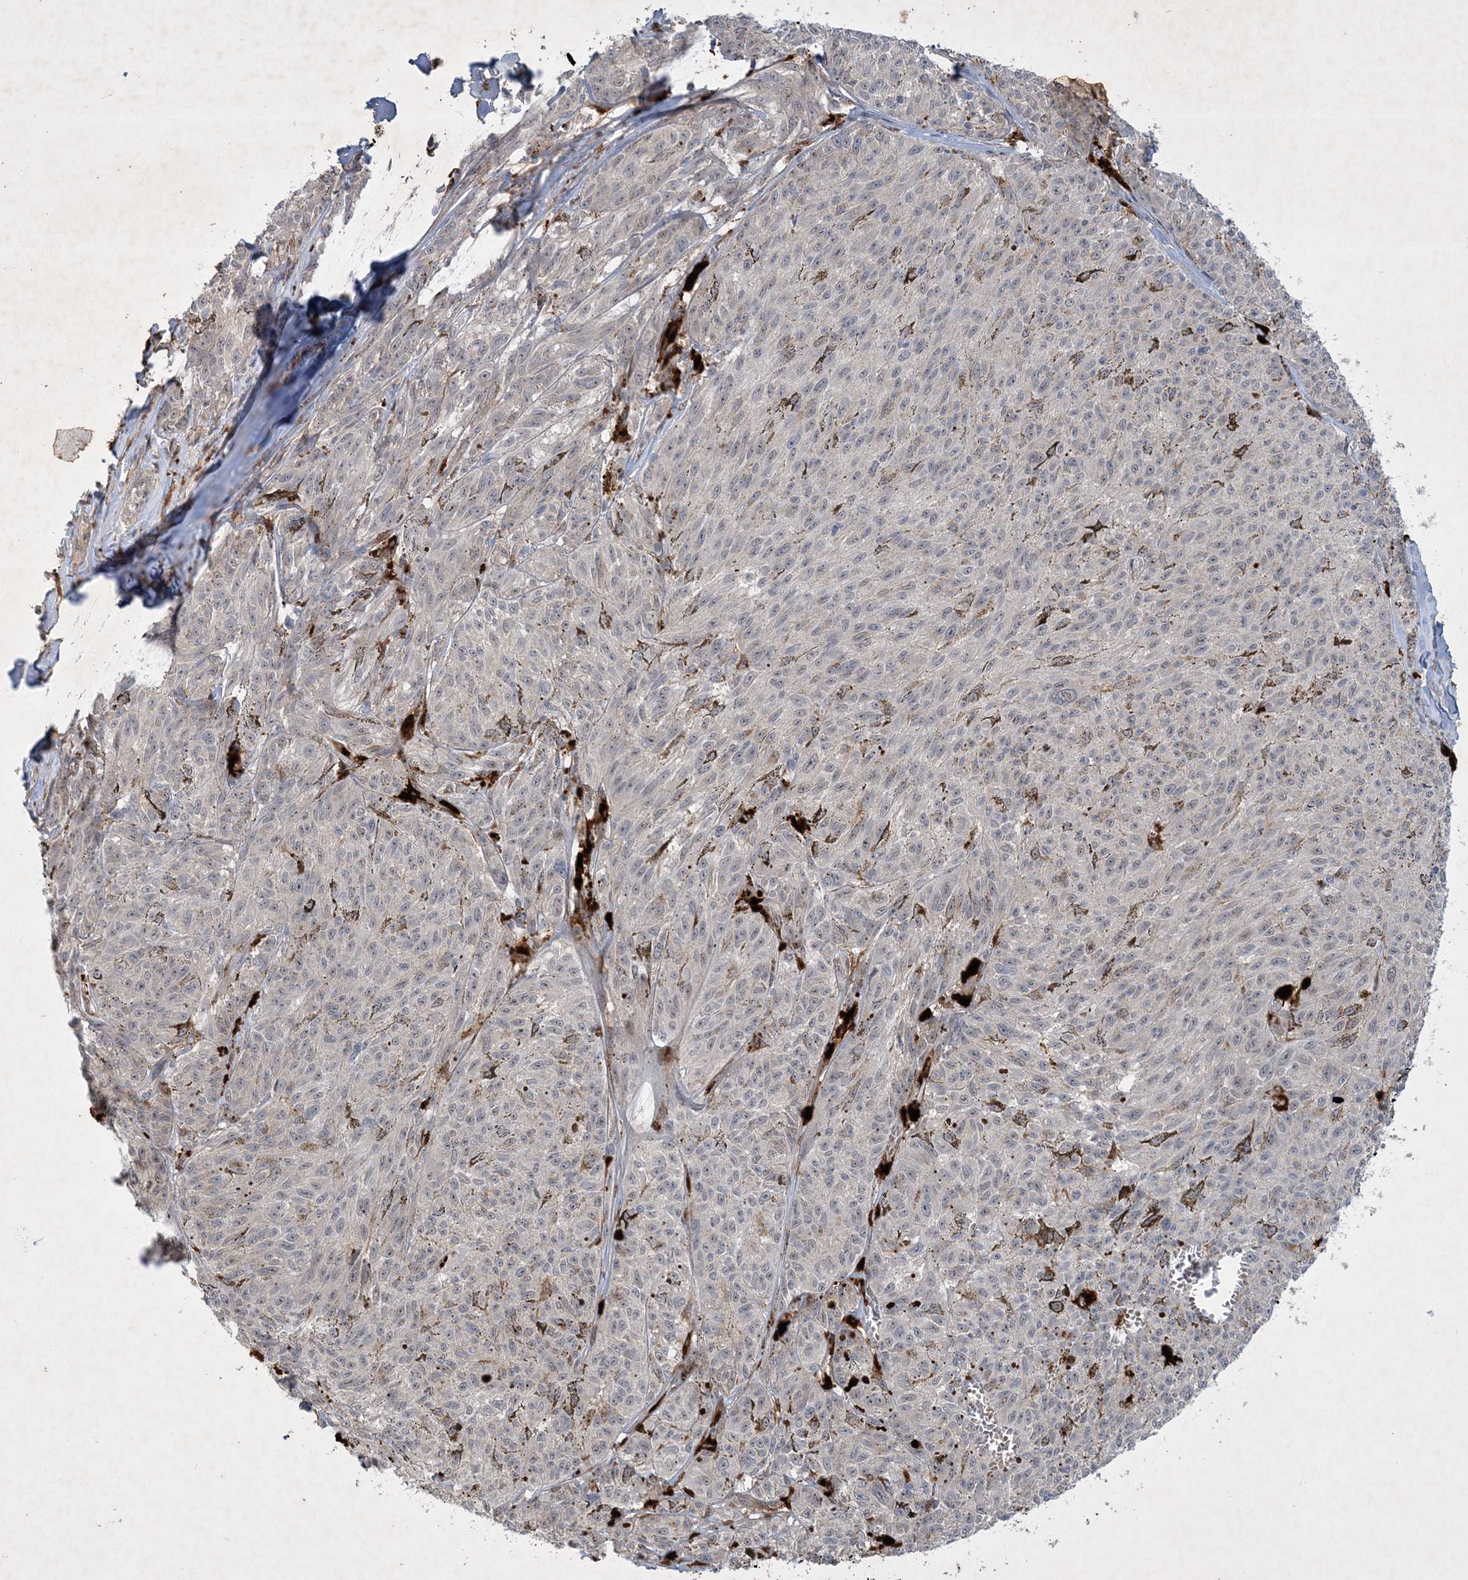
{"staining": {"intensity": "negative", "quantity": "none", "location": "none"}, "tissue": "melanoma", "cell_type": "Tumor cells", "image_type": "cancer", "snomed": [{"axis": "morphology", "description": "Malignant melanoma, NOS"}, {"axis": "topography", "description": "Skin"}], "caption": "Melanoma was stained to show a protein in brown. There is no significant staining in tumor cells. The staining is performed using DAB brown chromogen with nuclei counter-stained in using hematoxylin.", "gene": "THG1L", "patient": {"sex": "female", "age": 72}}